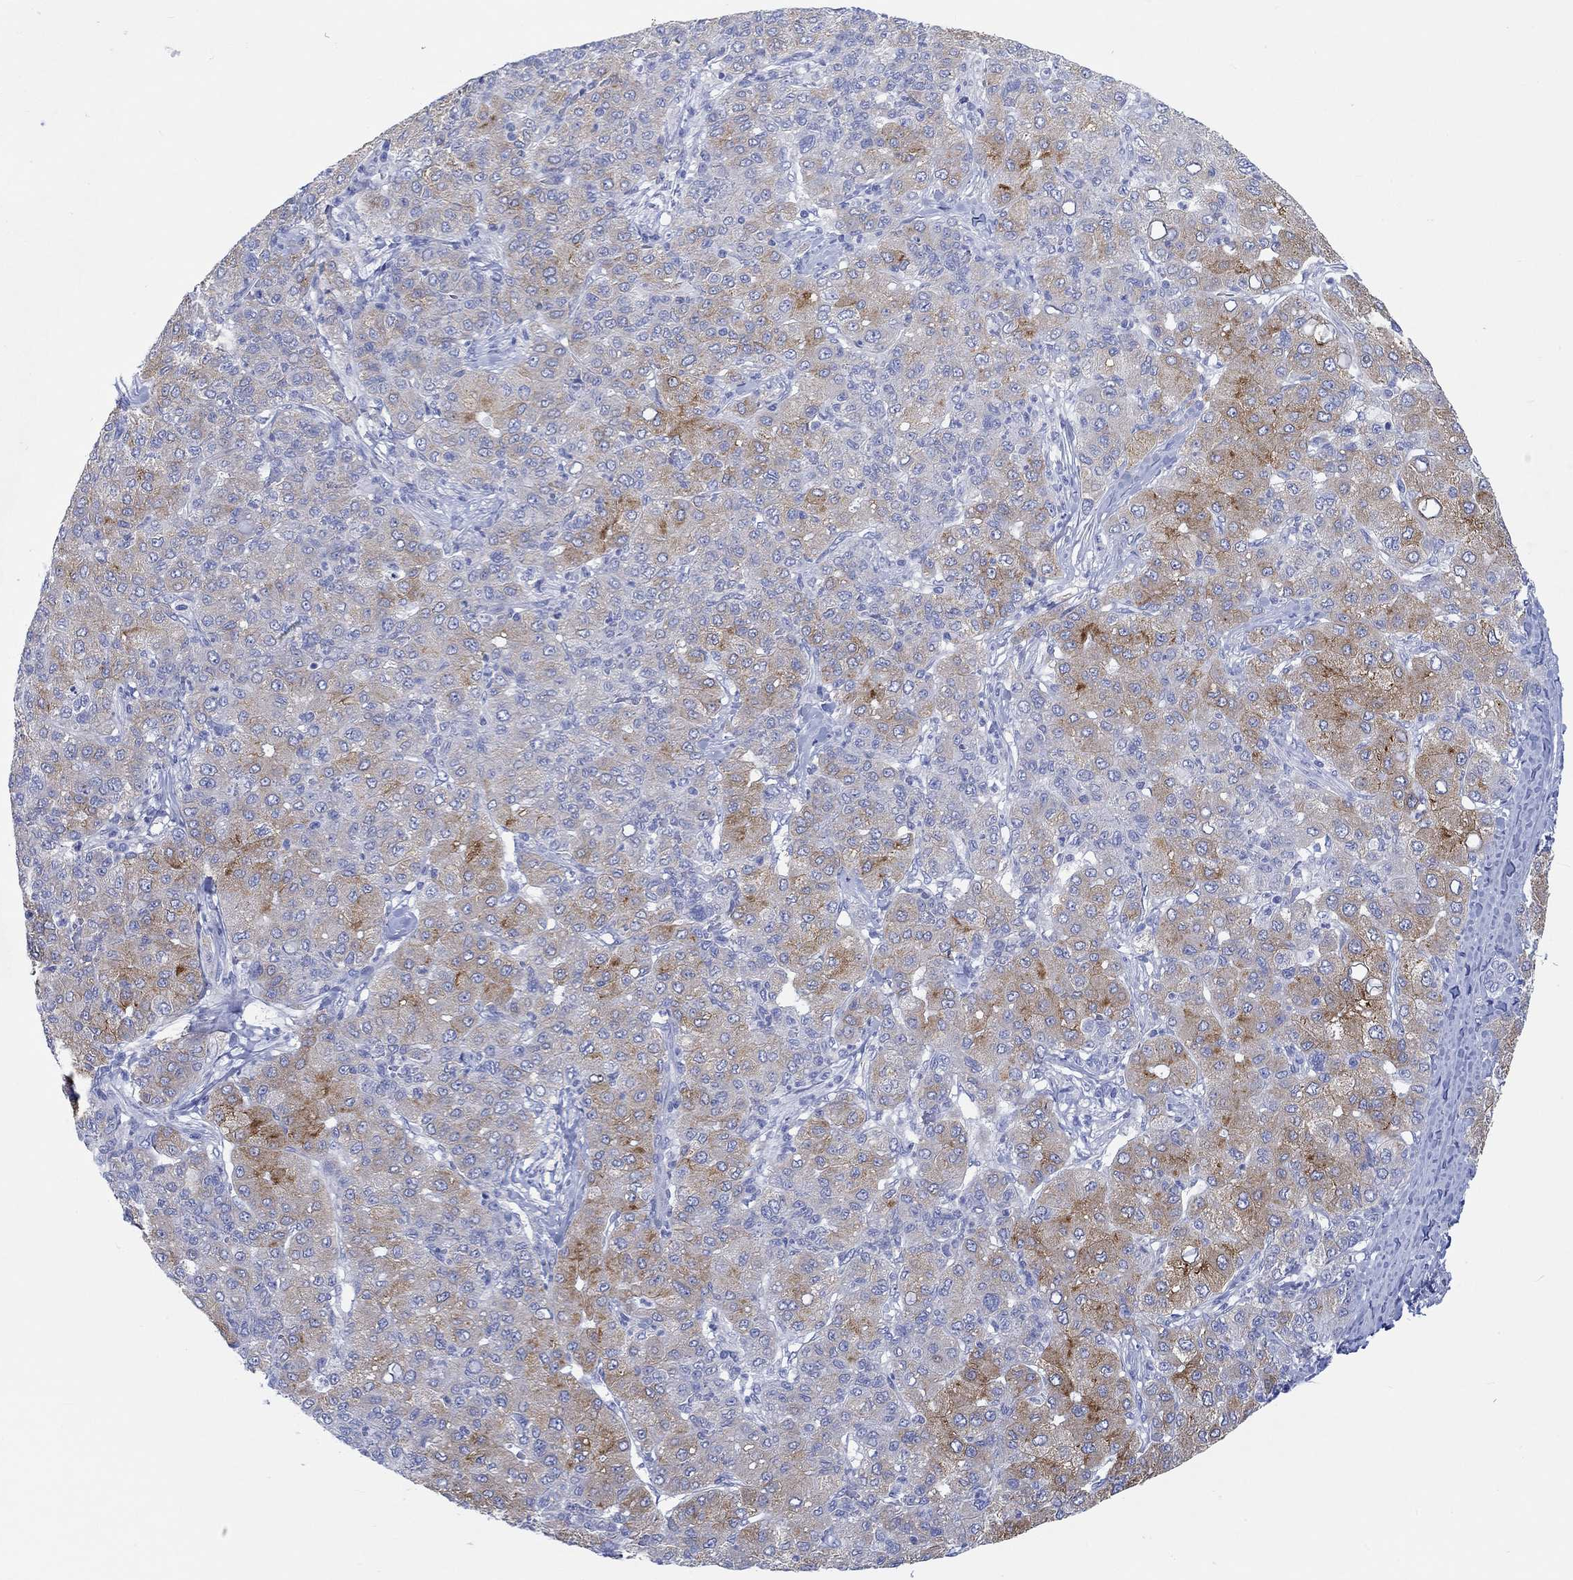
{"staining": {"intensity": "strong", "quantity": "25%-75%", "location": "cytoplasmic/membranous"}, "tissue": "liver cancer", "cell_type": "Tumor cells", "image_type": "cancer", "snomed": [{"axis": "morphology", "description": "Carcinoma, Hepatocellular, NOS"}, {"axis": "topography", "description": "Liver"}], "caption": "Strong cytoplasmic/membranous staining is seen in approximately 25%-75% of tumor cells in liver cancer.", "gene": "REEP6", "patient": {"sex": "male", "age": 65}}